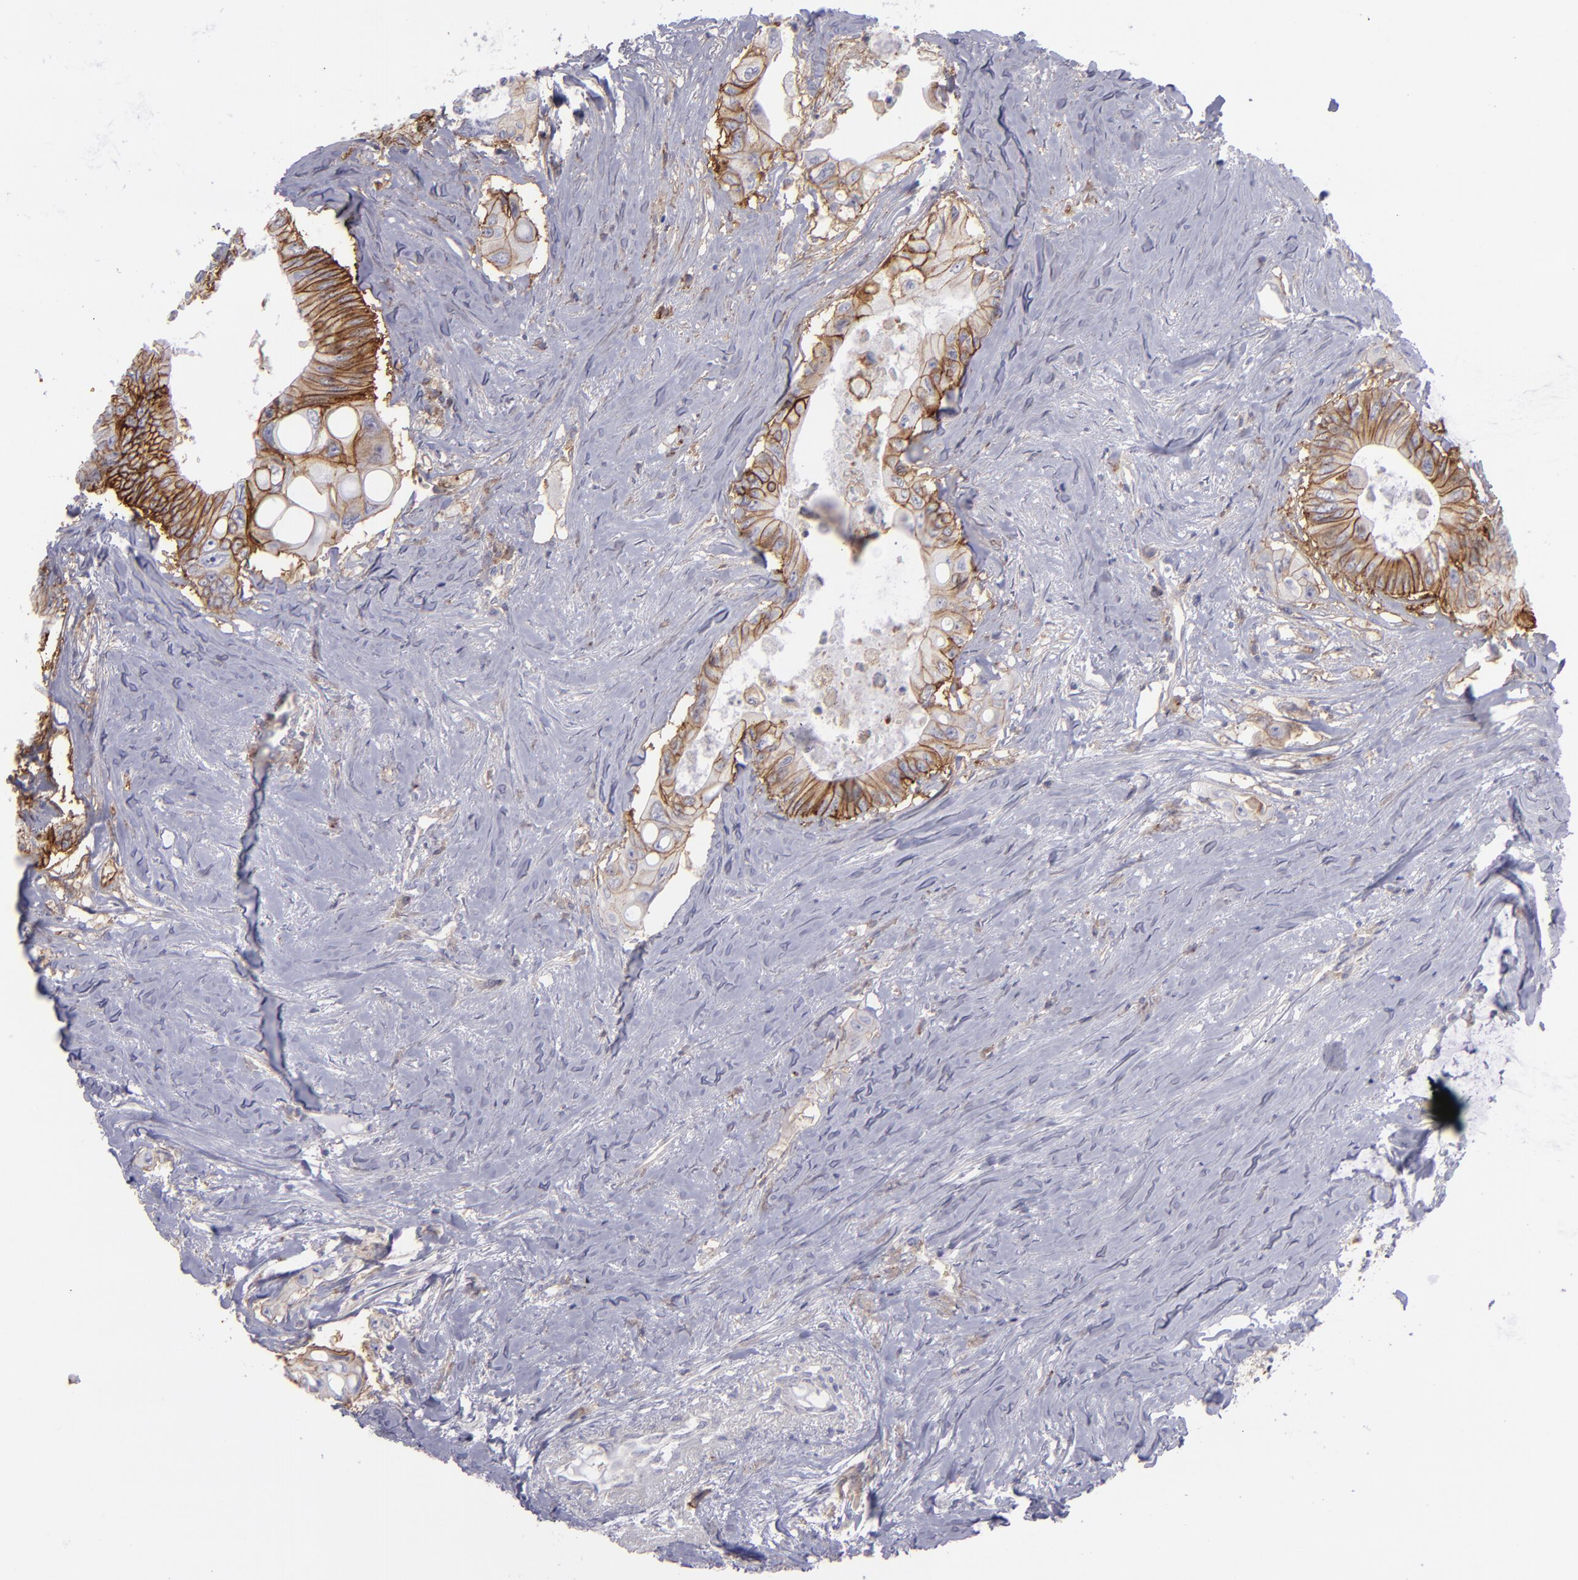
{"staining": {"intensity": "strong", "quantity": ">75%", "location": "cytoplasmic/membranous"}, "tissue": "colorectal cancer", "cell_type": "Tumor cells", "image_type": "cancer", "snomed": [{"axis": "morphology", "description": "Adenocarcinoma, NOS"}, {"axis": "topography", "description": "Colon"}], "caption": "Protein expression analysis of human colorectal cancer (adenocarcinoma) reveals strong cytoplasmic/membranous expression in about >75% of tumor cells.", "gene": "BSG", "patient": {"sex": "male", "age": 65}}